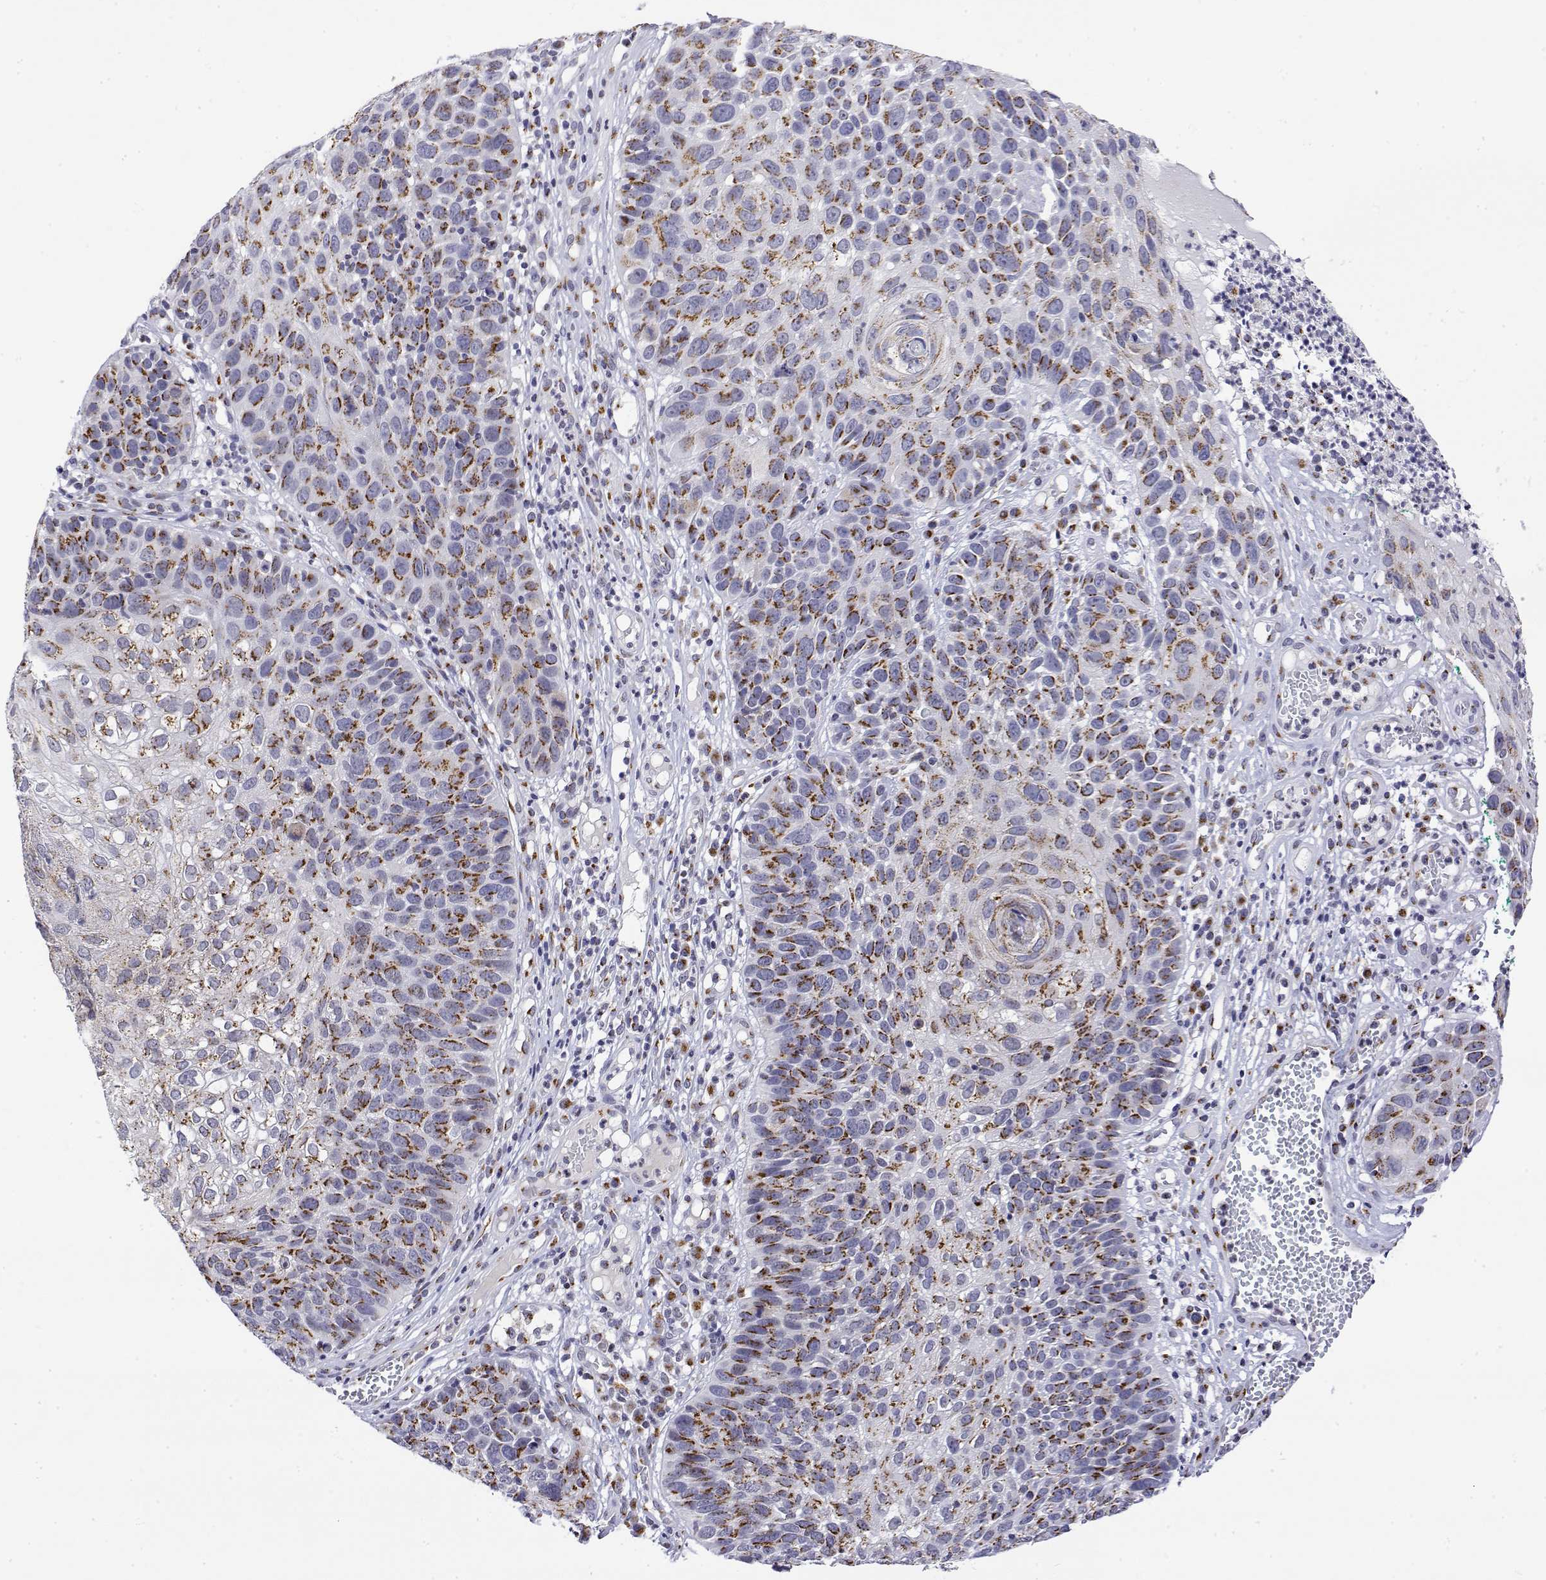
{"staining": {"intensity": "strong", "quantity": "25%-75%", "location": "cytoplasmic/membranous"}, "tissue": "skin cancer", "cell_type": "Tumor cells", "image_type": "cancer", "snomed": [{"axis": "morphology", "description": "Squamous cell carcinoma, NOS"}, {"axis": "topography", "description": "Skin"}], "caption": "Skin squamous cell carcinoma stained with DAB immunohistochemistry demonstrates high levels of strong cytoplasmic/membranous staining in about 25%-75% of tumor cells.", "gene": "YIPF3", "patient": {"sex": "male", "age": 92}}